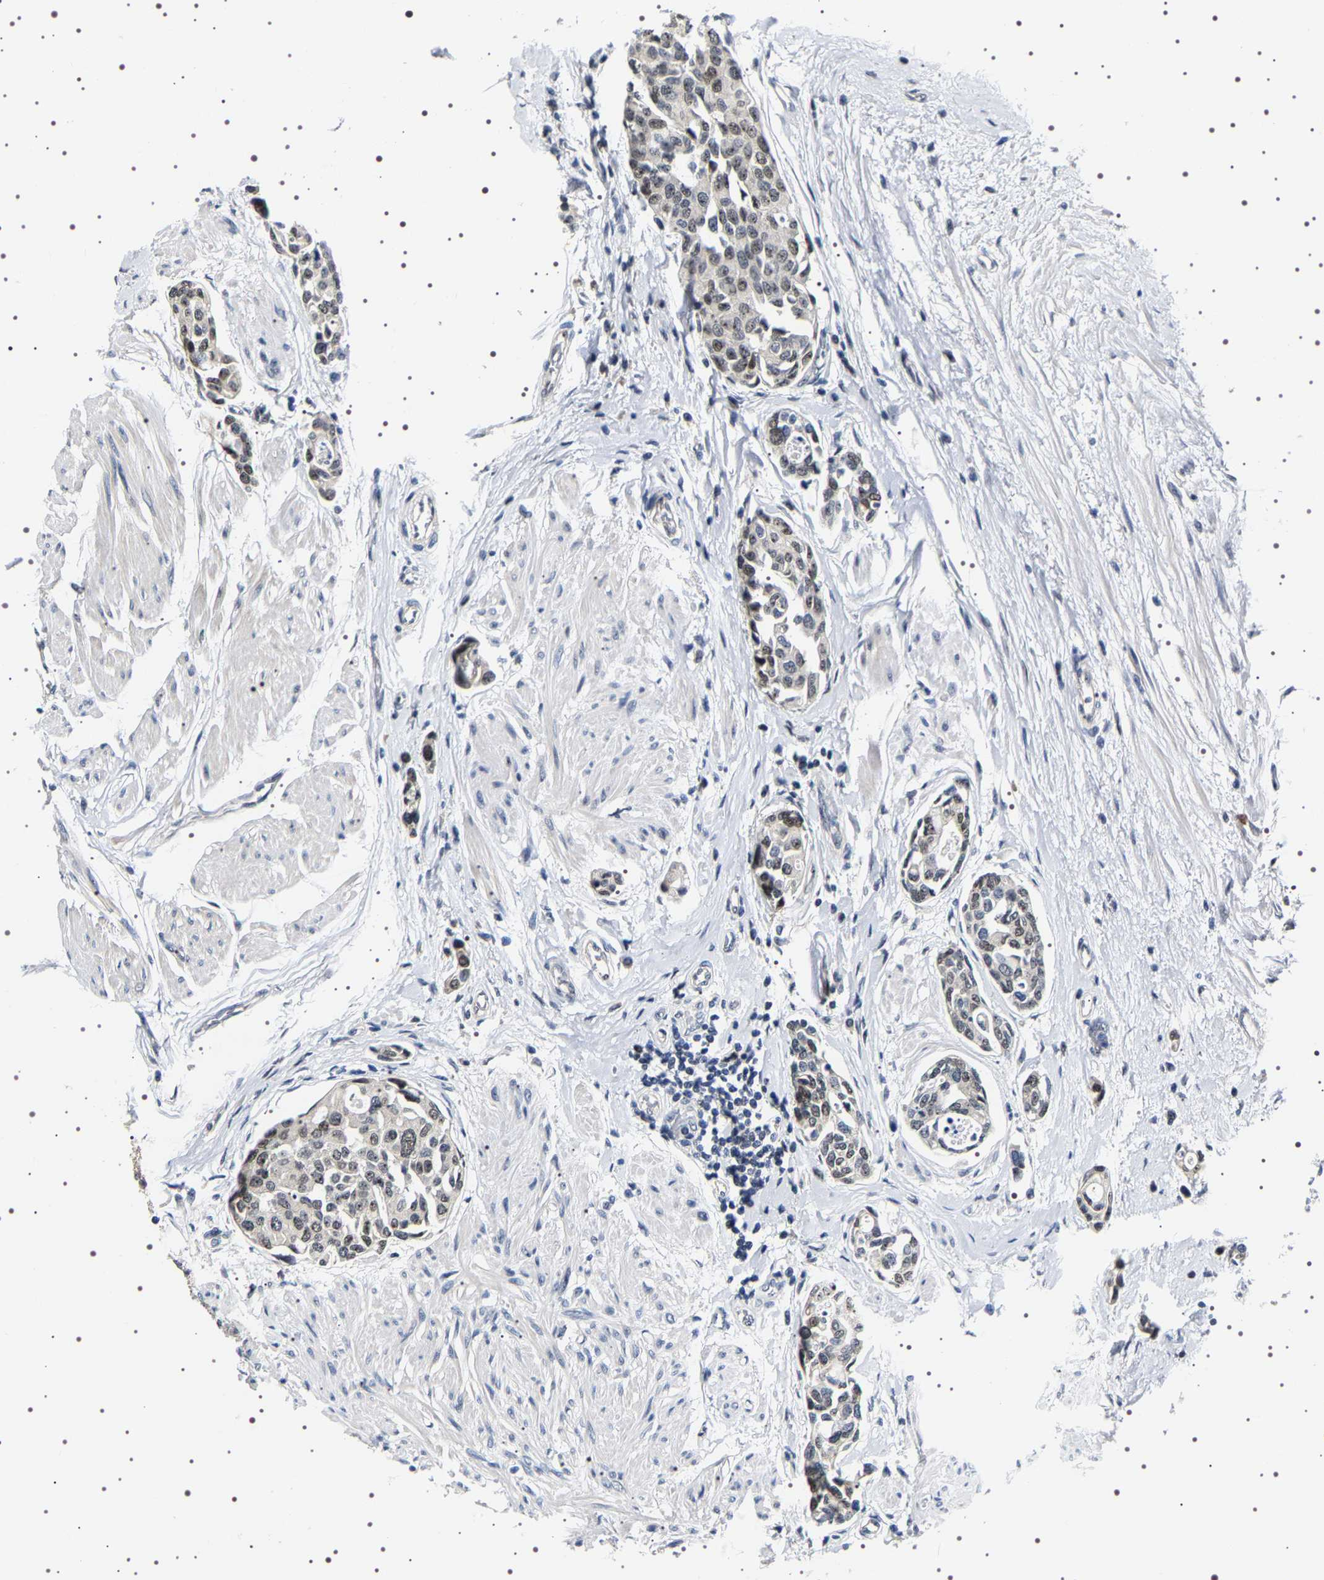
{"staining": {"intensity": "weak", "quantity": "25%-75%", "location": "nuclear"}, "tissue": "urothelial cancer", "cell_type": "Tumor cells", "image_type": "cancer", "snomed": [{"axis": "morphology", "description": "Urothelial carcinoma, High grade"}, {"axis": "topography", "description": "Urinary bladder"}], "caption": "Urothelial cancer stained with DAB immunohistochemistry (IHC) demonstrates low levels of weak nuclear expression in about 25%-75% of tumor cells. (DAB IHC, brown staining for protein, blue staining for nuclei).", "gene": "GNL3", "patient": {"sex": "male", "age": 78}}